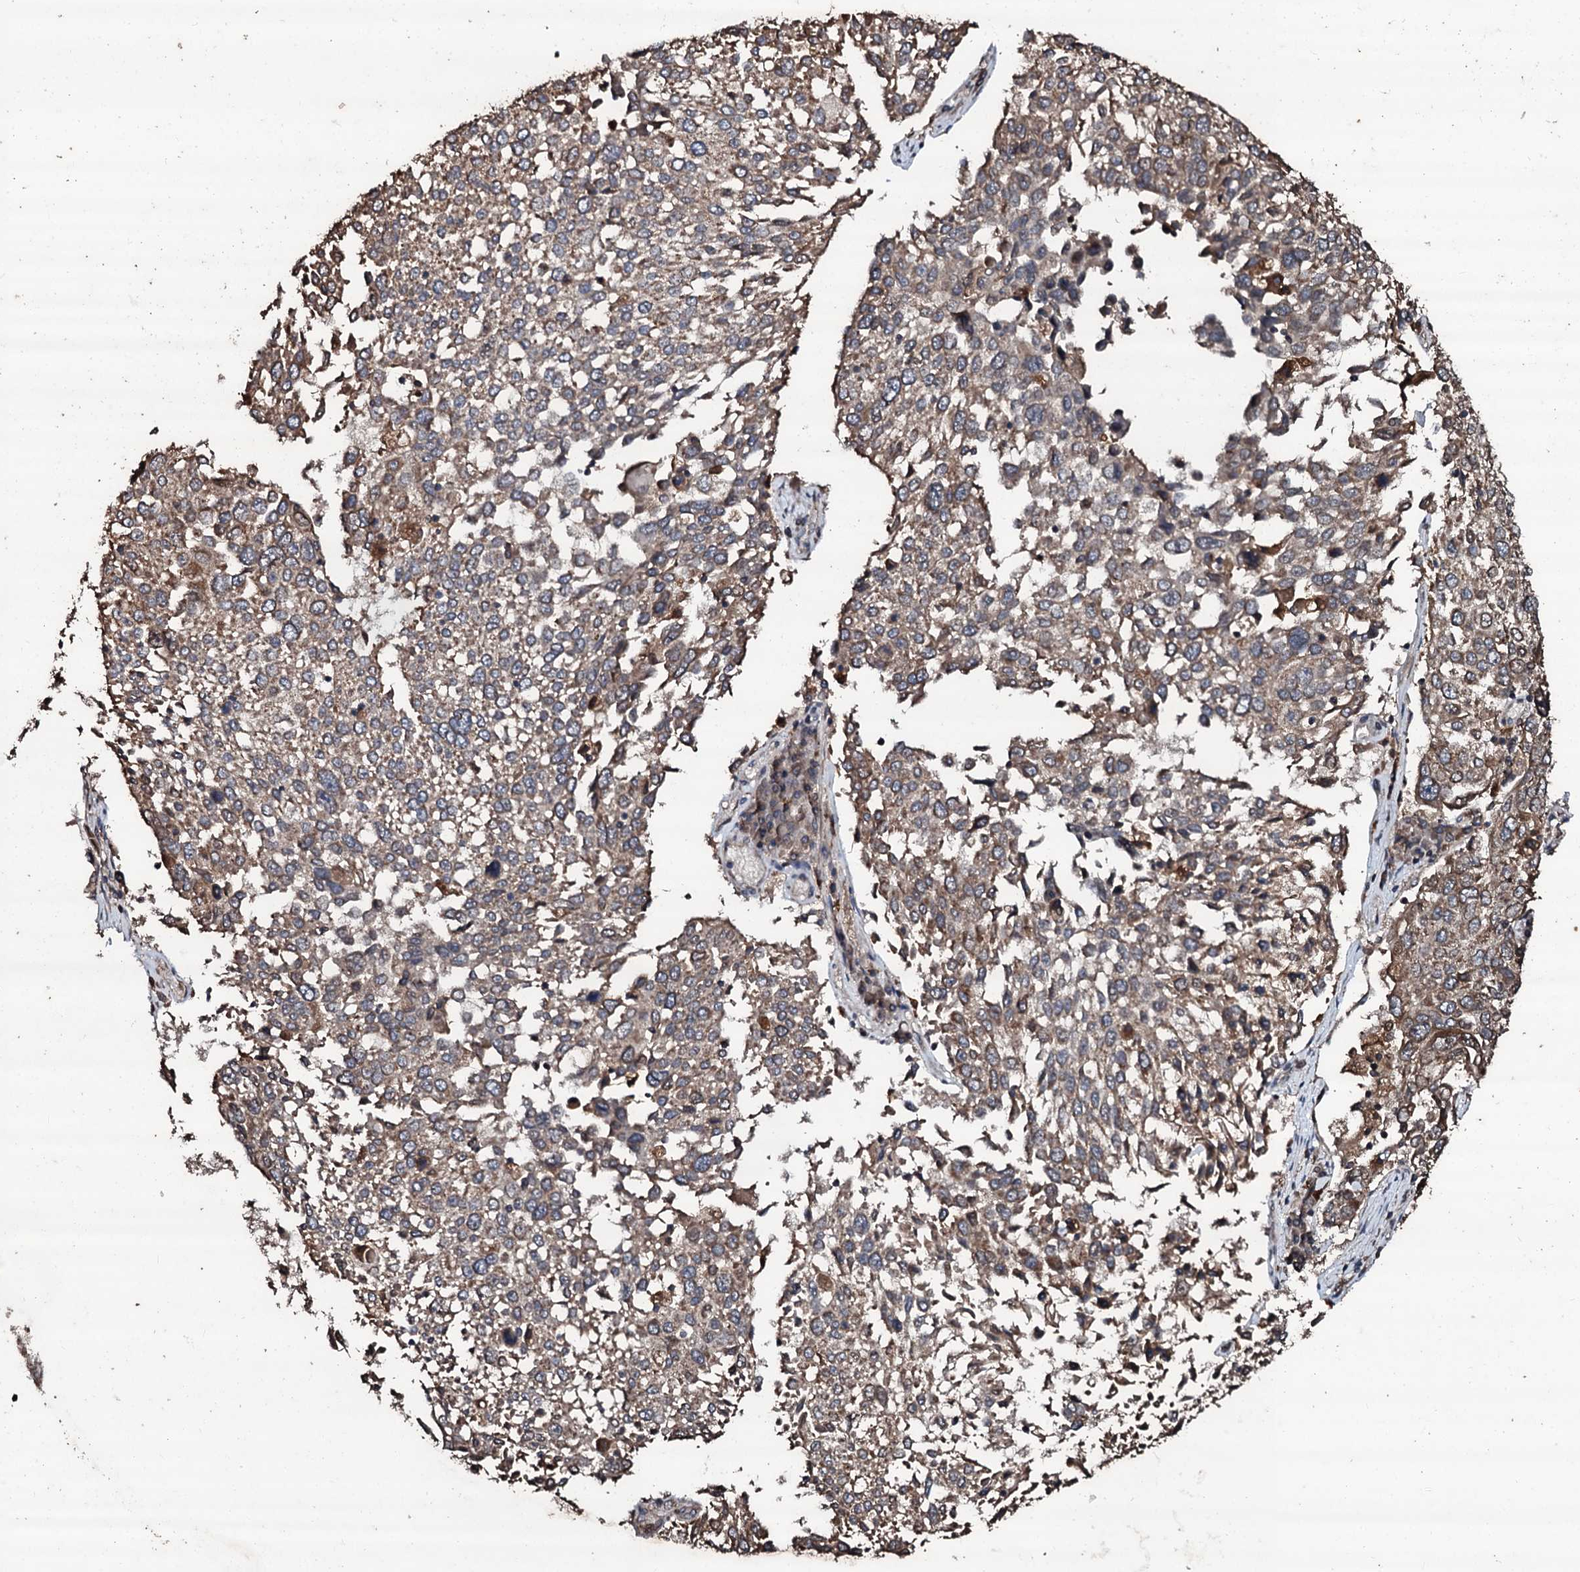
{"staining": {"intensity": "moderate", "quantity": ">75%", "location": "cytoplasmic/membranous"}, "tissue": "lung cancer", "cell_type": "Tumor cells", "image_type": "cancer", "snomed": [{"axis": "morphology", "description": "Squamous cell carcinoma, NOS"}, {"axis": "topography", "description": "Lung"}], "caption": "The photomicrograph displays immunohistochemical staining of squamous cell carcinoma (lung). There is moderate cytoplasmic/membranous positivity is appreciated in about >75% of tumor cells. (IHC, brightfield microscopy, high magnification).", "gene": "SDHAF2", "patient": {"sex": "male", "age": 65}}